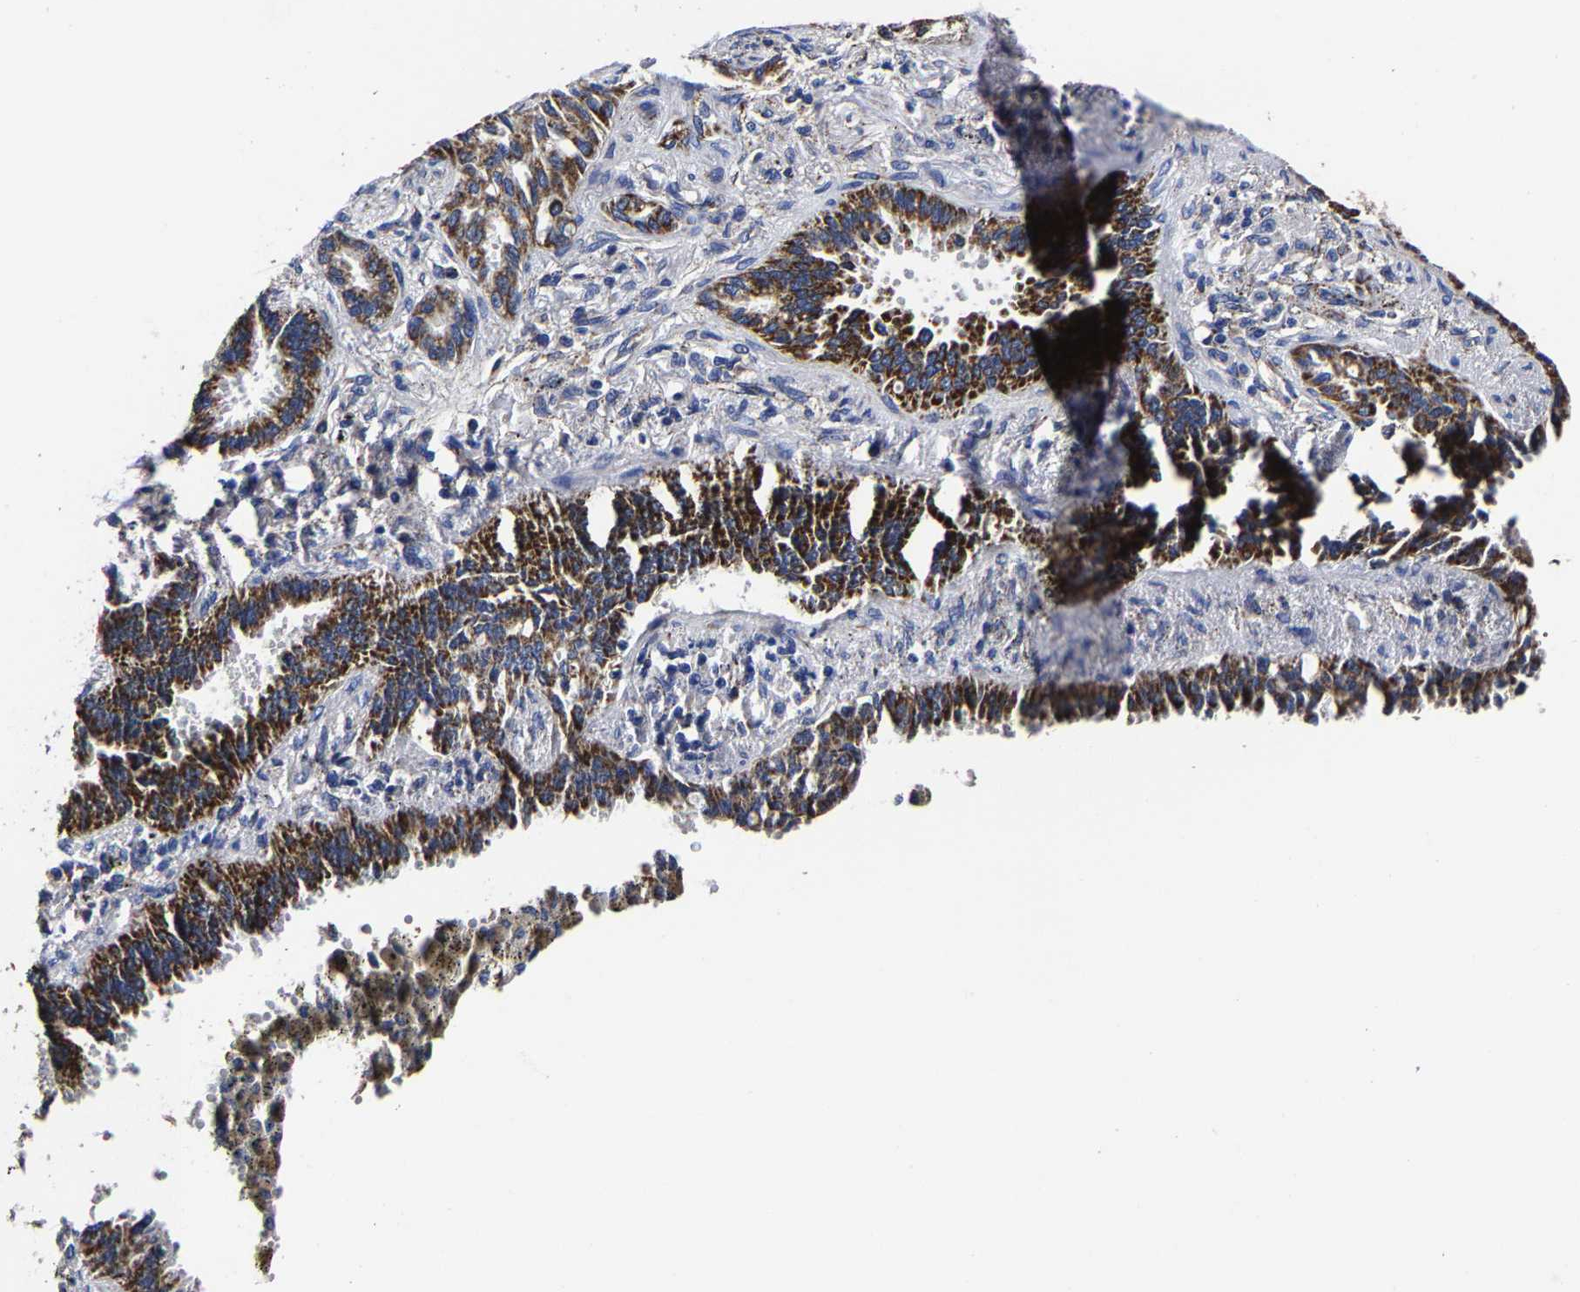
{"staining": {"intensity": "strong", "quantity": "25%-75%", "location": "cytoplasmic/membranous"}, "tissue": "lung cancer", "cell_type": "Tumor cells", "image_type": "cancer", "snomed": [{"axis": "morphology", "description": "Normal tissue, NOS"}, {"axis": "morphology", "description": "Adenocarcinoma, NOS"}, {"axis": "topography", "description": "Lung"}], "caption": "A high amount of strong cytoplasmic/membranous expression is identified in about 25%-75% of tumor cells in adenocarcinoma (lung) tissue.", "gene": "AASS", "patient": {"sex": "male", "age": 59}}